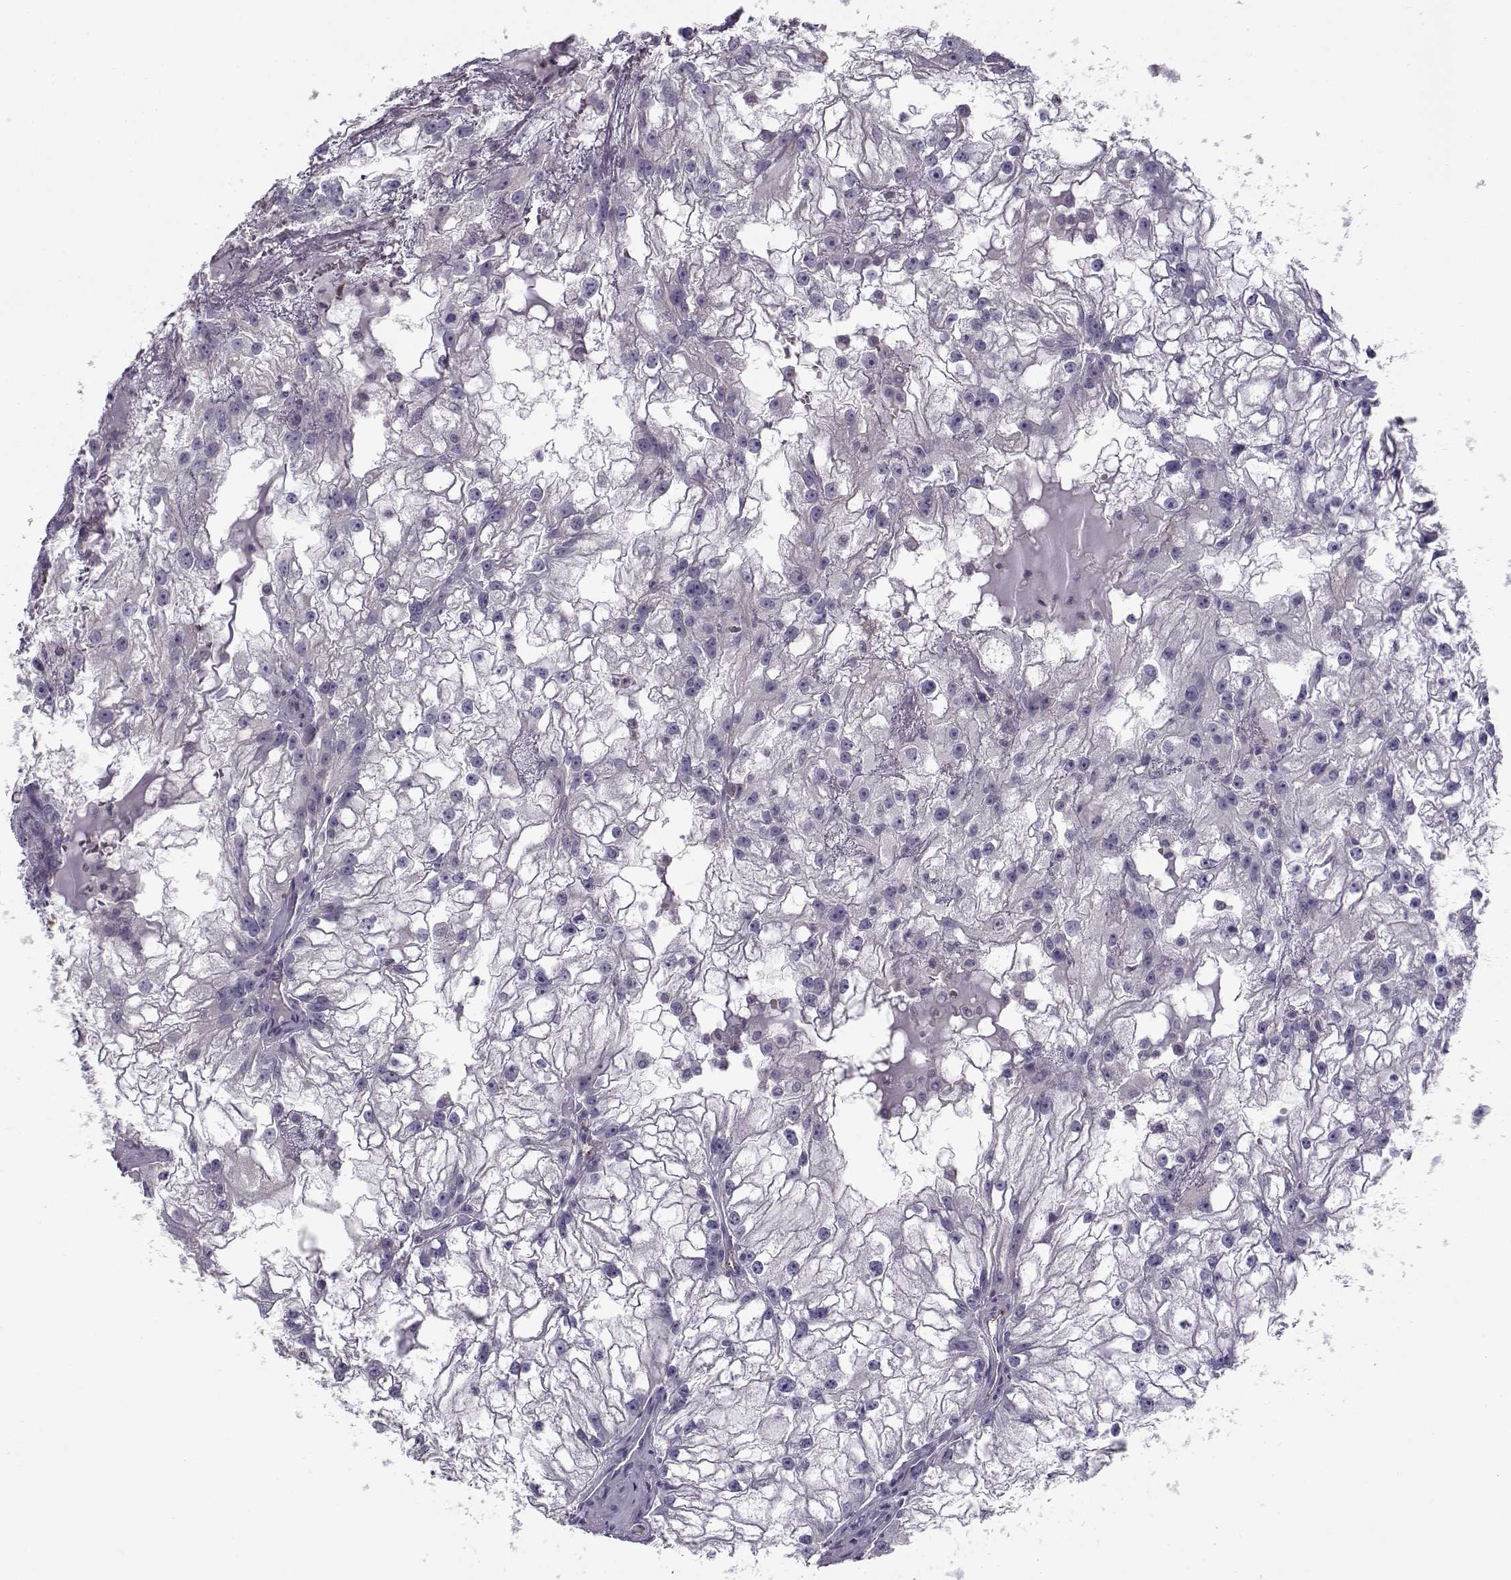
{"staining": {"intensity": "negative", "quantity": "none", "location": "none"}, "tissue": "renal cancer", "cell_type": "Tumor cells", "image_type": "cancer", "snomed": [{"axis": "morphology", "description": "Adenocarcinoma, NOS"}, {"axis": "topography", "description": "Kidney"}], "caption": "The micrograph shows no significant staining in tumor cells of renal cancer.", "gene": "MYO1A", "patient": {"sex": "male", "age": 59}}